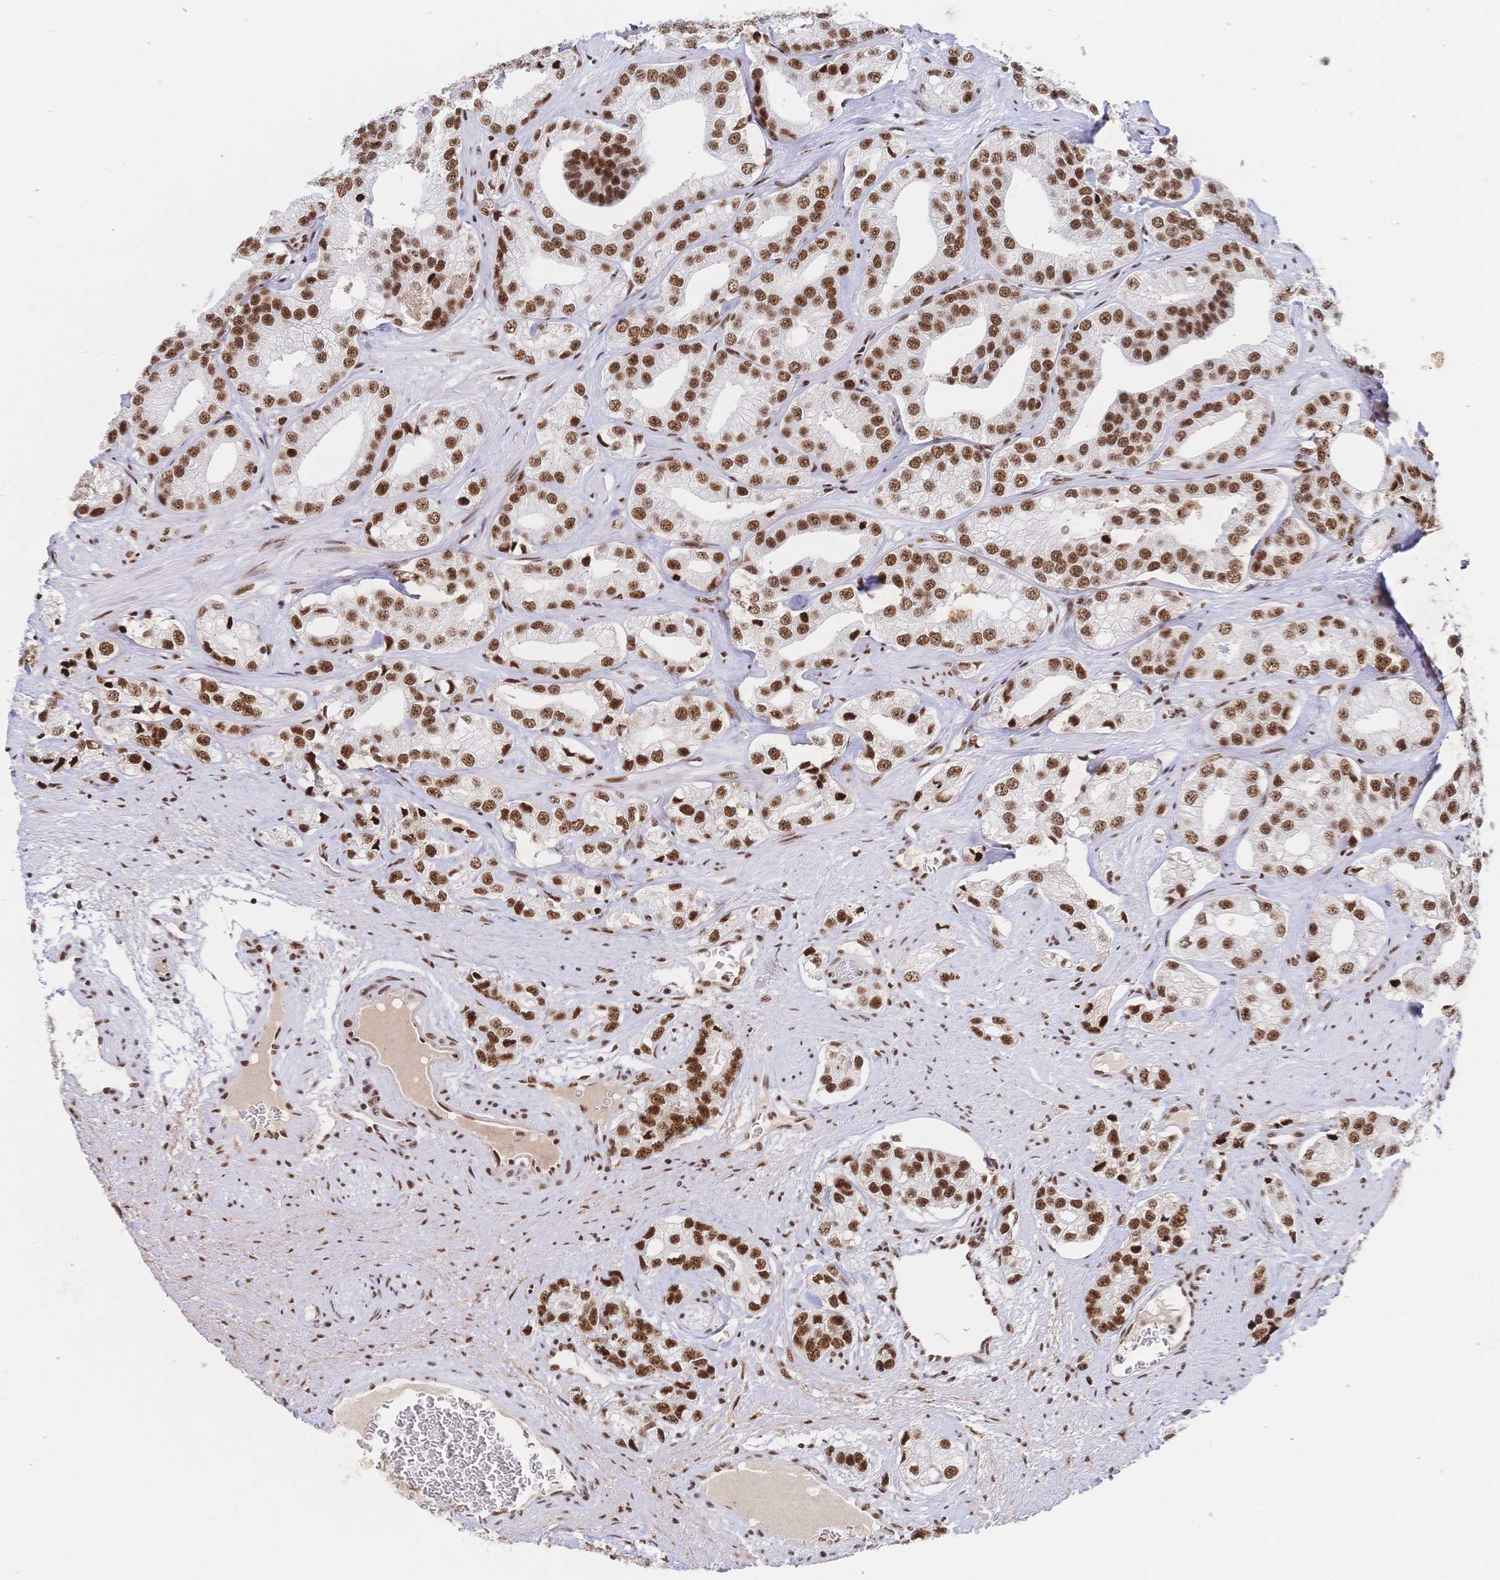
{"staining": {"intensity": "strong", "quantity": ">75%", "location": "nuclear"}, "tissue": "prostate cancer", "cell_type": "Tumor cells", "image_type": "cancer", "snomed": [{"axis": "morphology", "description": "Adenocarcinoma, High grade"}, {"axis": "topography", "description": "Prostate"}], "caption": "IHC histopathology image of prostate adenocarcinoma (high-grade) stained for a protein (brown), which displays high levels of strong nuclear expression in about >75% of tumor cells.", "gene": "SRSF1", "patient": {"sex": "male", "age": 58}}